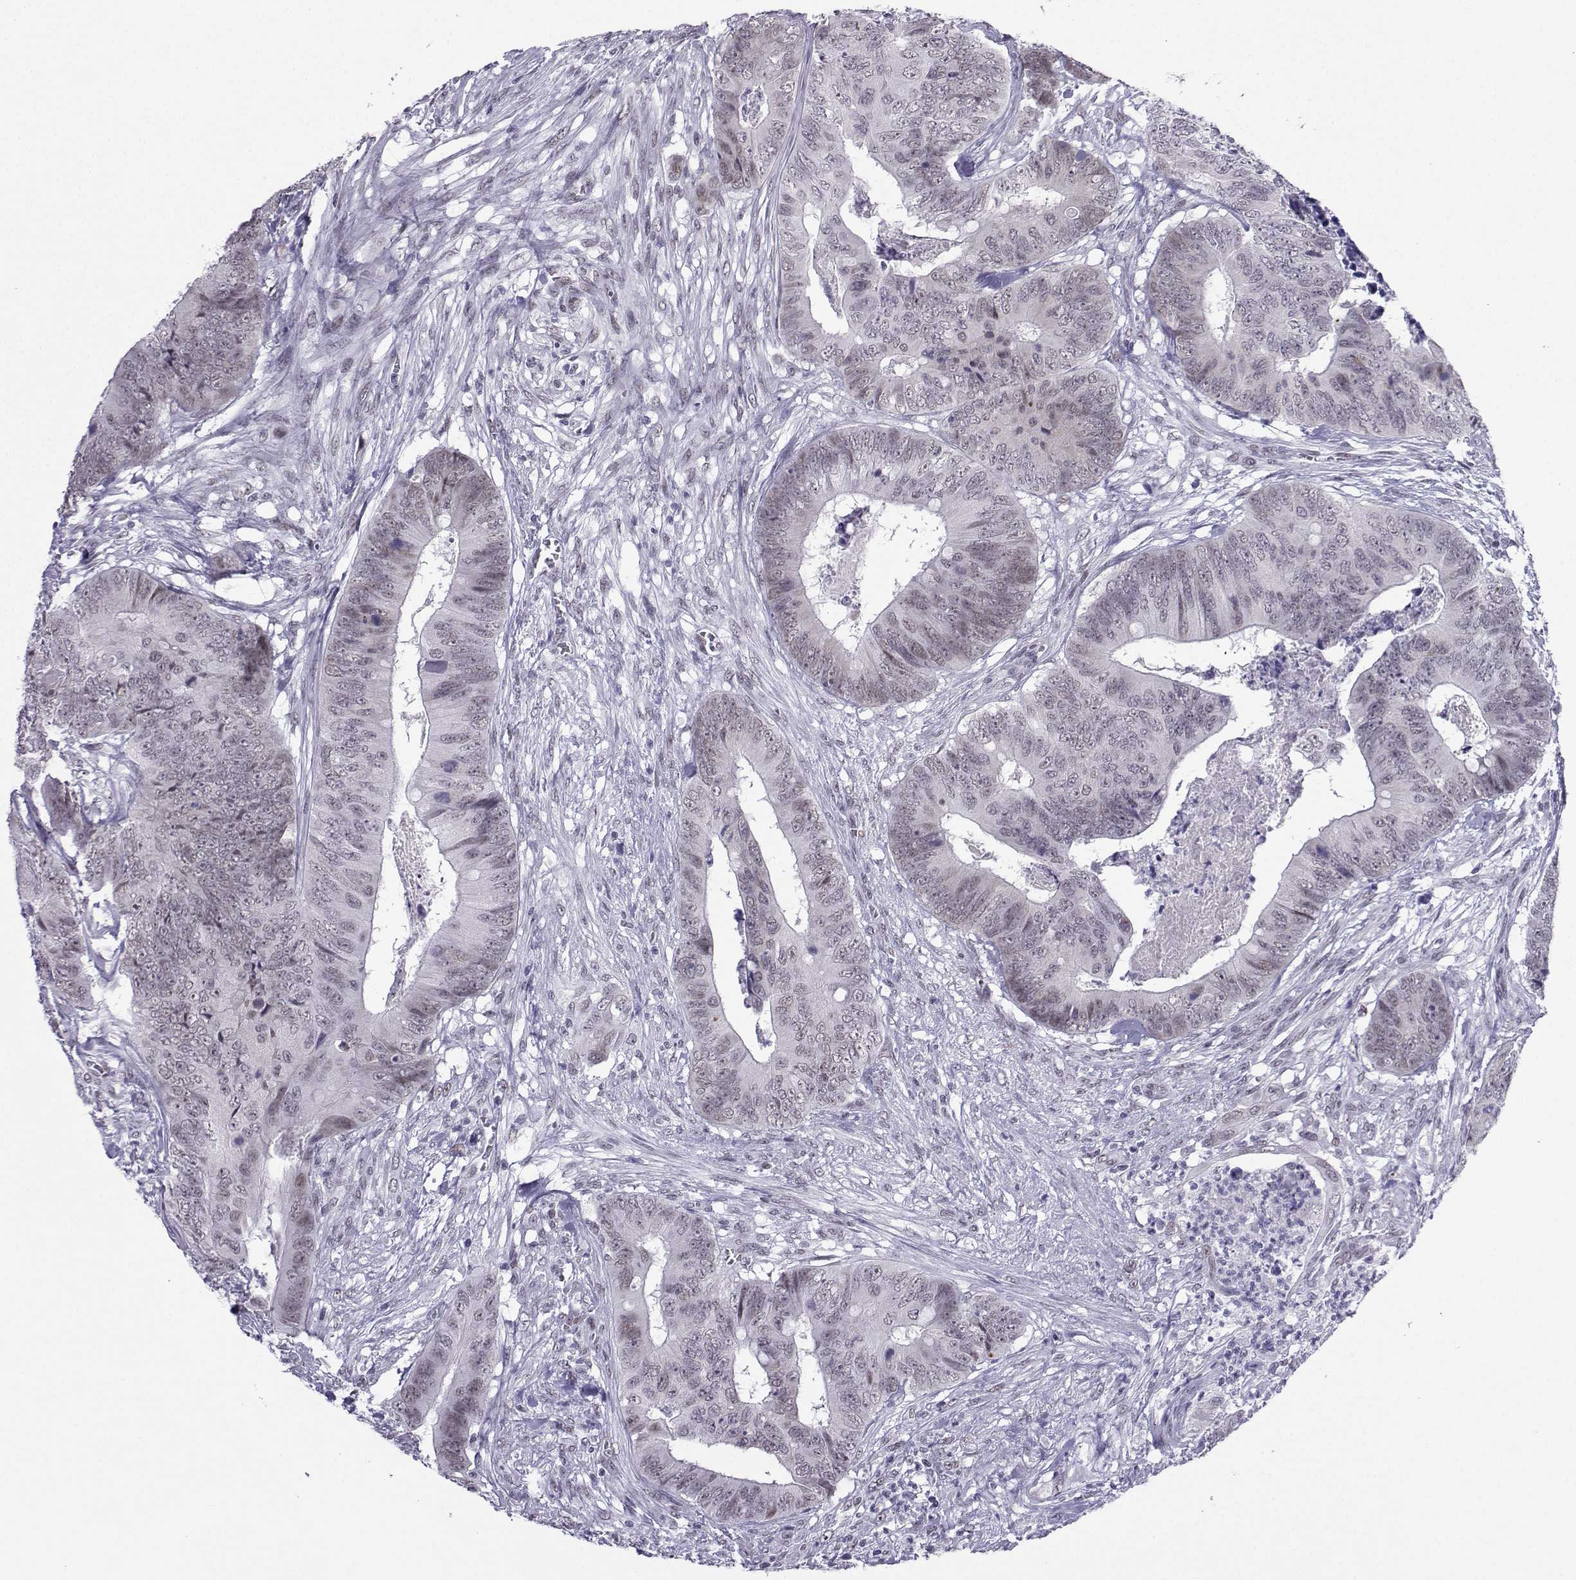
{"staining": {"intensity": "weak", "quantity": "<25%", "location": "nuclear"}, "tissue": "colorectal cancer", "cell_type": "Tumor cells", "image_type": "cancer", "snomed": [{"axis": "morphology", "description": "Adenocarcinoma, NOS"}, {"axis": "topography", "description": "Colon"}], "caption": "Adenocarcinoma (colorectal) was stained to show a protein in brown. There is no significant staining in tumor cells.", "gene": "LORICRIN", "patient": {"sex": "male", "age": 84}}